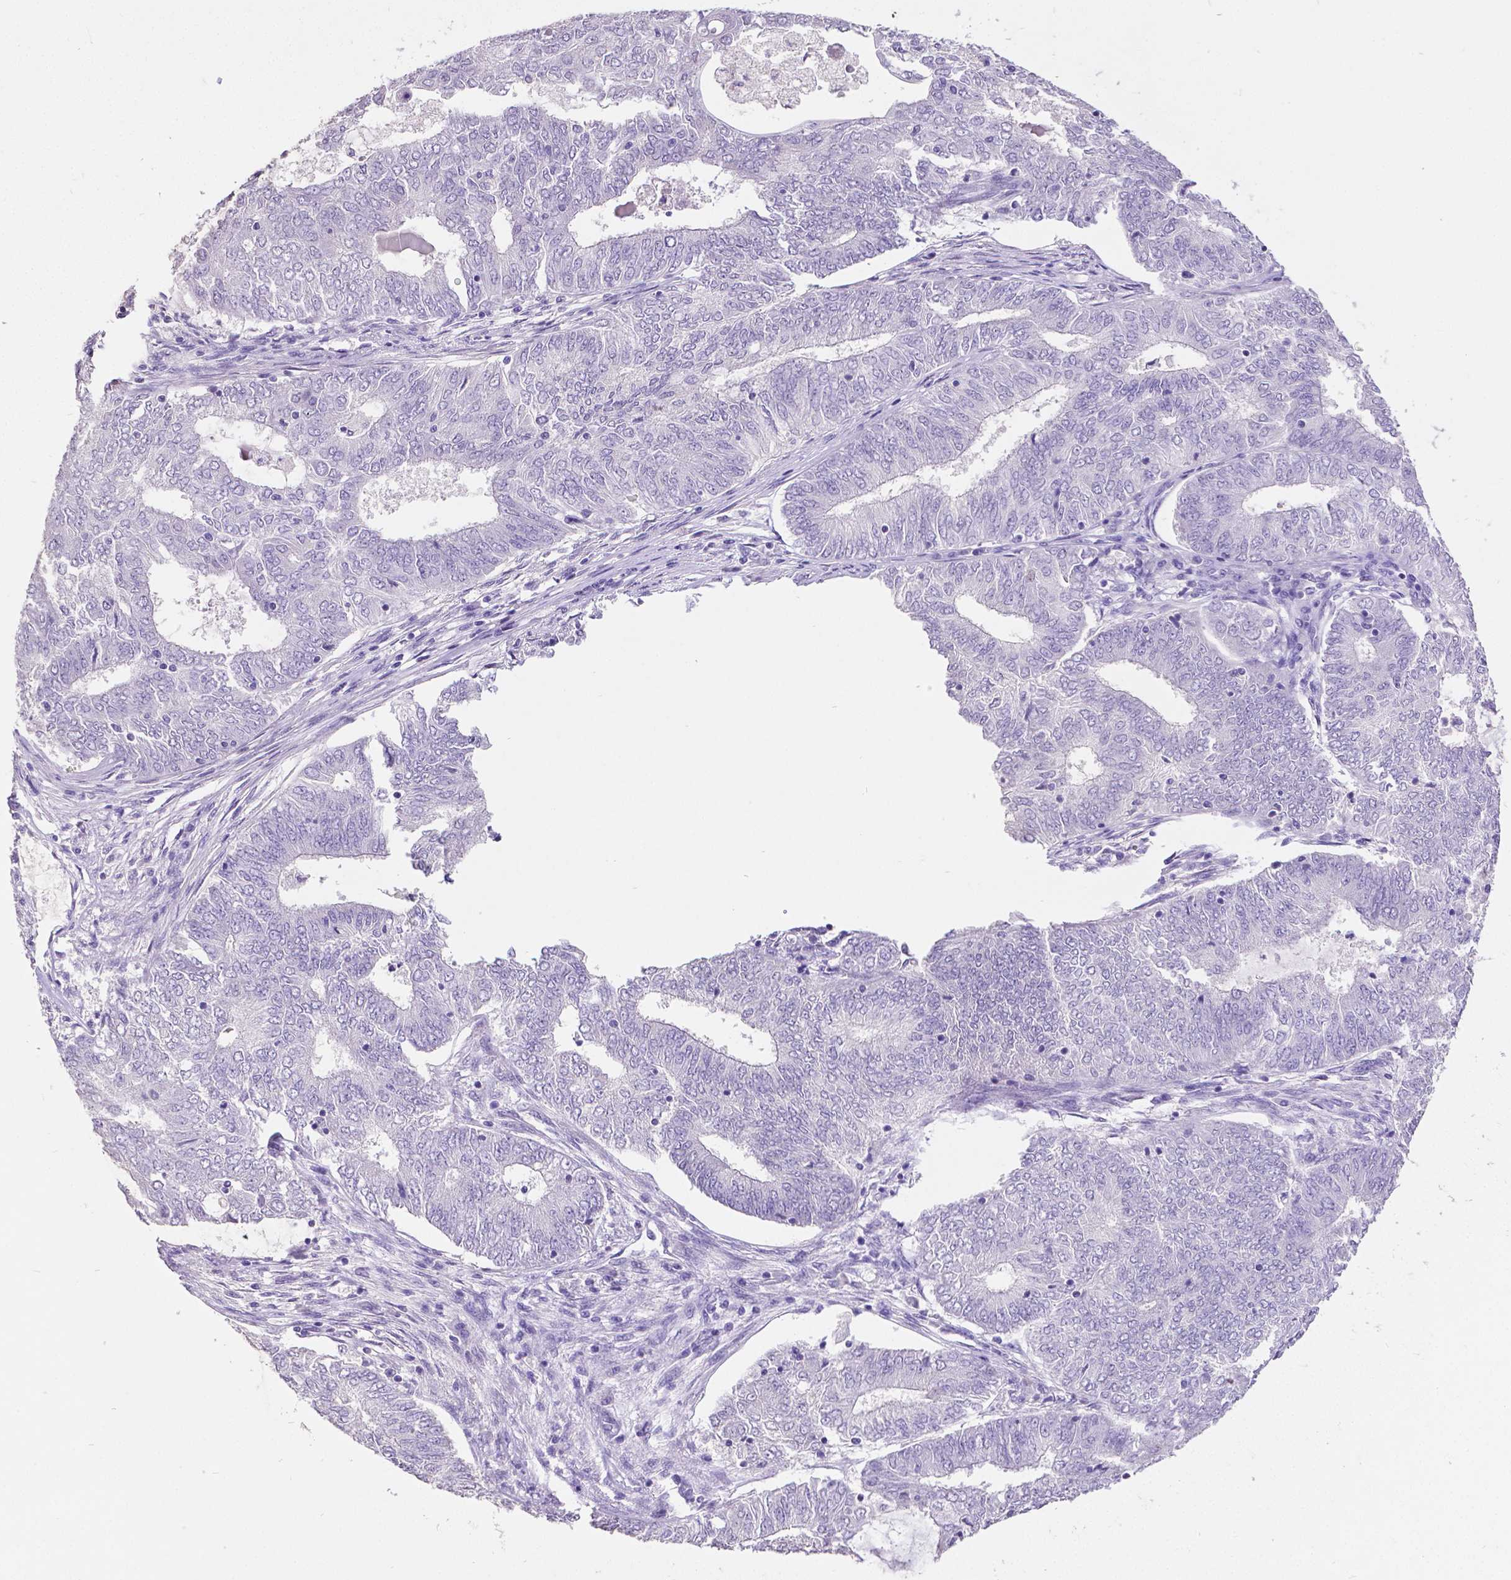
{"staining": {"intensity": "negative", "quantity": "none", "location": "none"}, "tissue": "endometrial cancer", "cell_type": "Tumor cells", "image_type": "cancer", "snomed": [{"axis": "morphology", "description": "Adenocarcinoma, NOS"}, {"axis": "topography", "description": "Endometrium"}], "caption": "Tumor cells show no significant expression in endometrial adenocarcinoma.", "gene": "SATB2", "patient": {"sex": "female", "age": 62}}